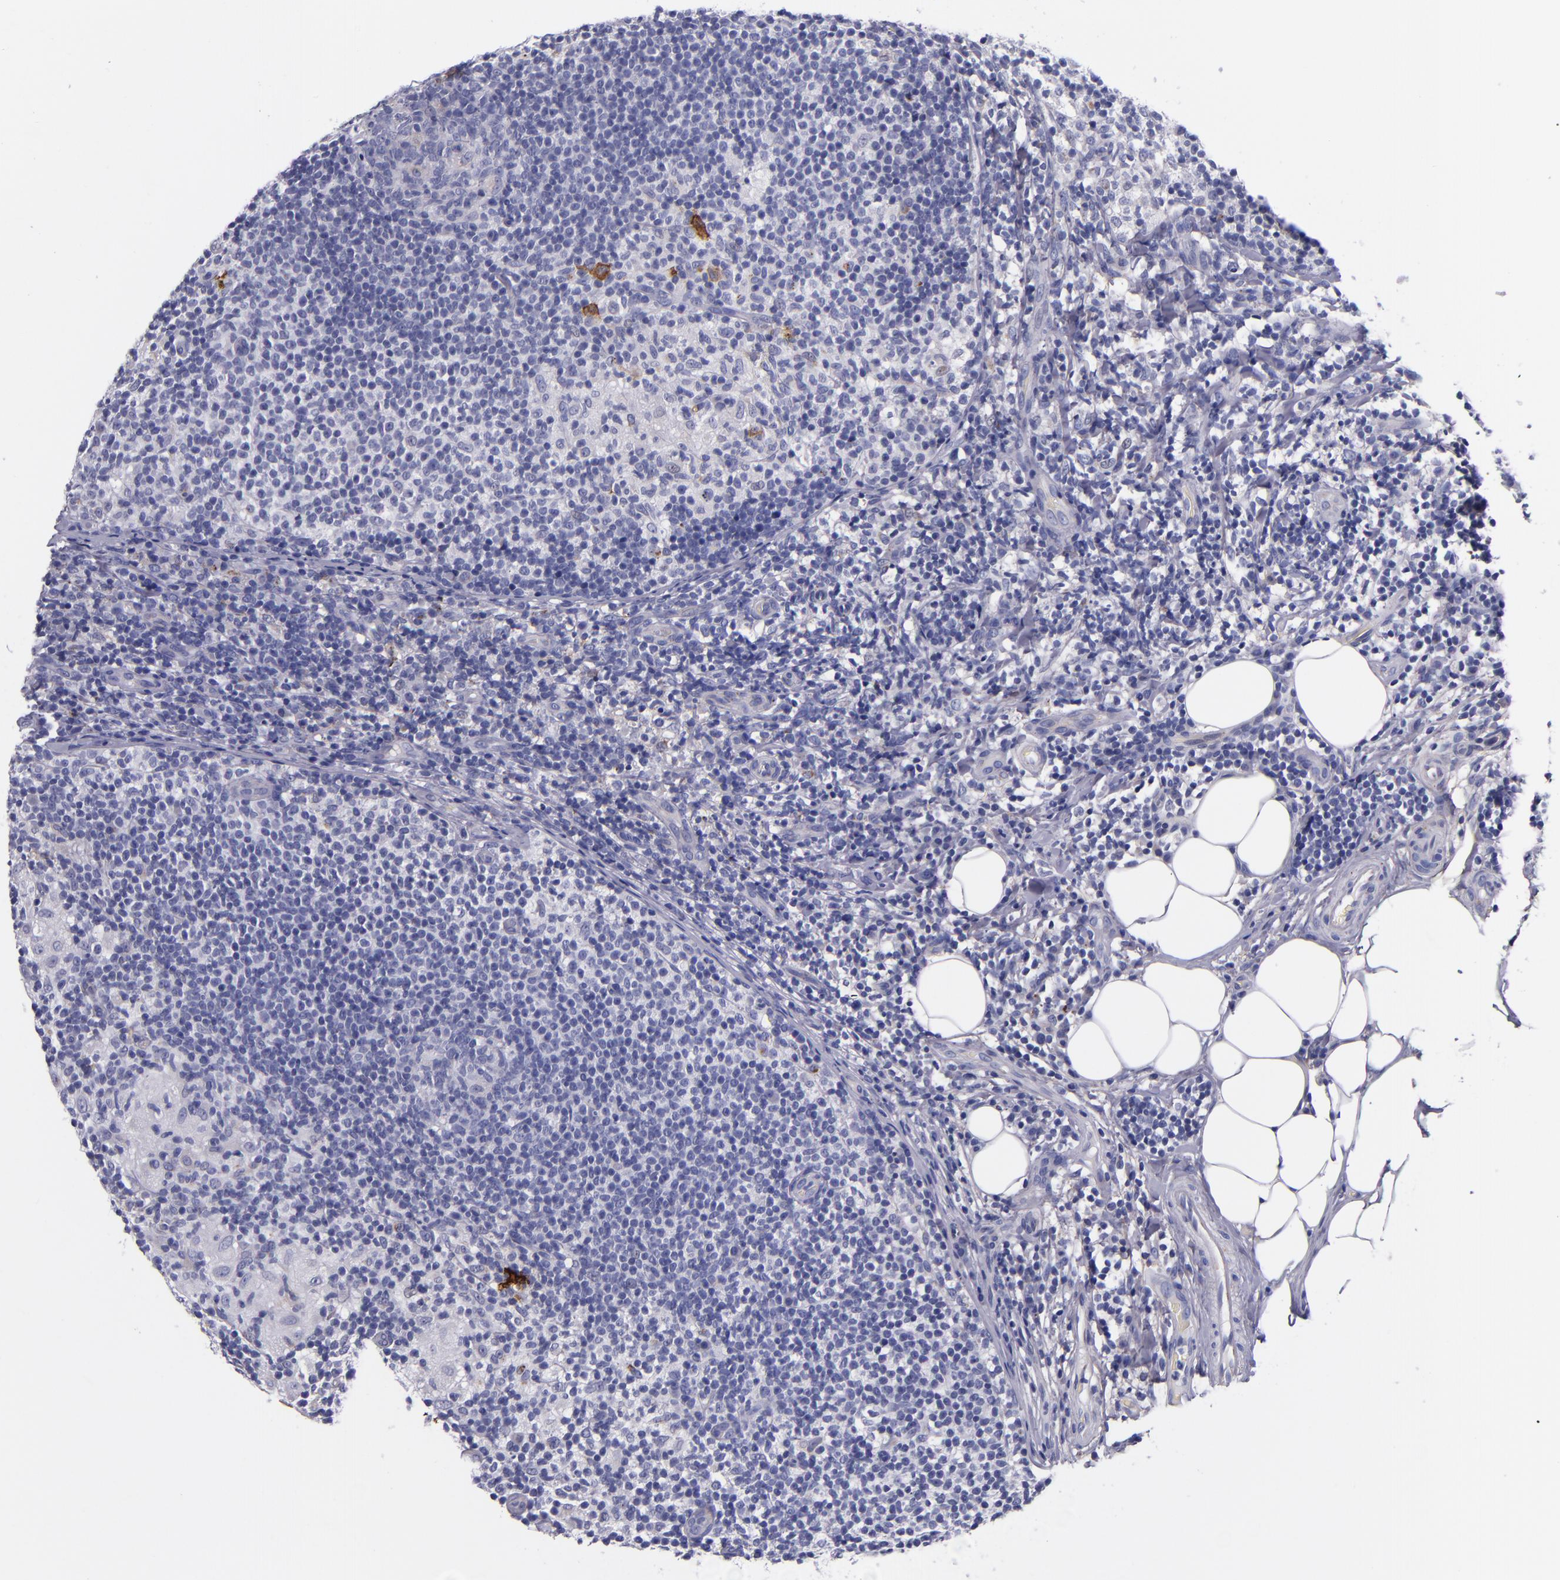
{"staining": {"intensity": "negative", "quantity": "none", "location": "none"}, "tissue": "lymph node", "cell_type": "Germinal center cells", "image_type": "normal", "snomed": [{"axis": "morphology", "description": "Normal tissue, NOS"}, {"axis": "morphology", "description": "Inflammation, NOS"}, {"axis": "topography", "description": "Lymph node"}], "caption": "Immunohistochemistry (IHC) image of unremarkable lymph node: lymph node stained with DAB (3,3'-diaminobenzidine) exhibits no significant protein staining in germinal center cells. (Stains: DAB (3,3'-diaminobenzidine) IHC with hematoxylin counter stain, Microscopy: brightfield microscopy at high magnification).", "gene": "IVL", "patient": {"sex": "male", "age": 46}}